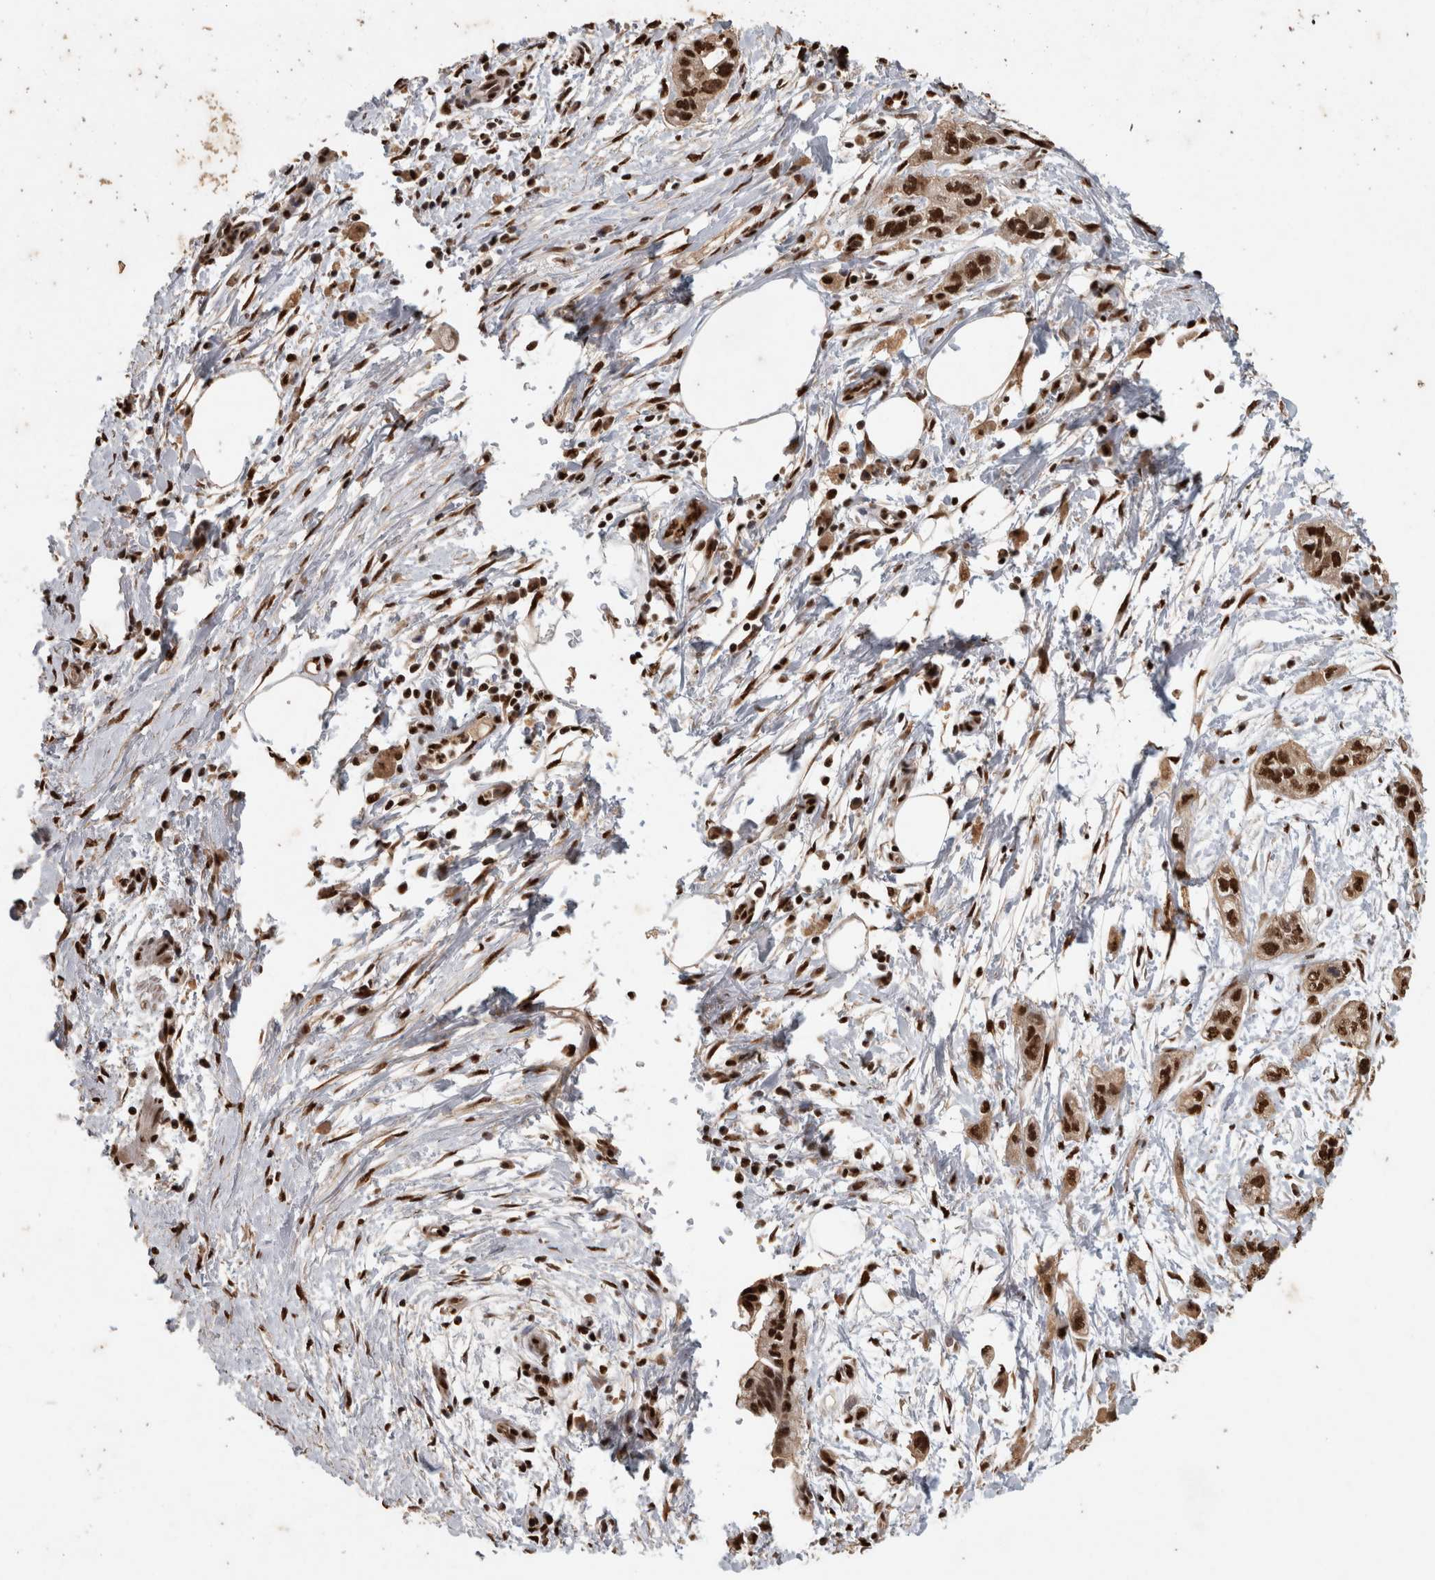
{"staining": {"intensity": "strong", "quantity": ">75%", "location": "nuclear"}, "tissue": "pancreatic cancer", "cell_type": "Tumor cells", "image_type": "cancer", "snomed": [{"axis": "morphology", "description": "Adenocarcinoma, NOS"}, {"axis": "topography", "description": "Pancreas"}], "caption": "Protein expression analysis of human adenocarcinoma (pancreatic) reveals strong nuclear positivity in about >75% of tumor cells.", "gene": "RAD50", "patient": {"sex": "male", "age": 74}}